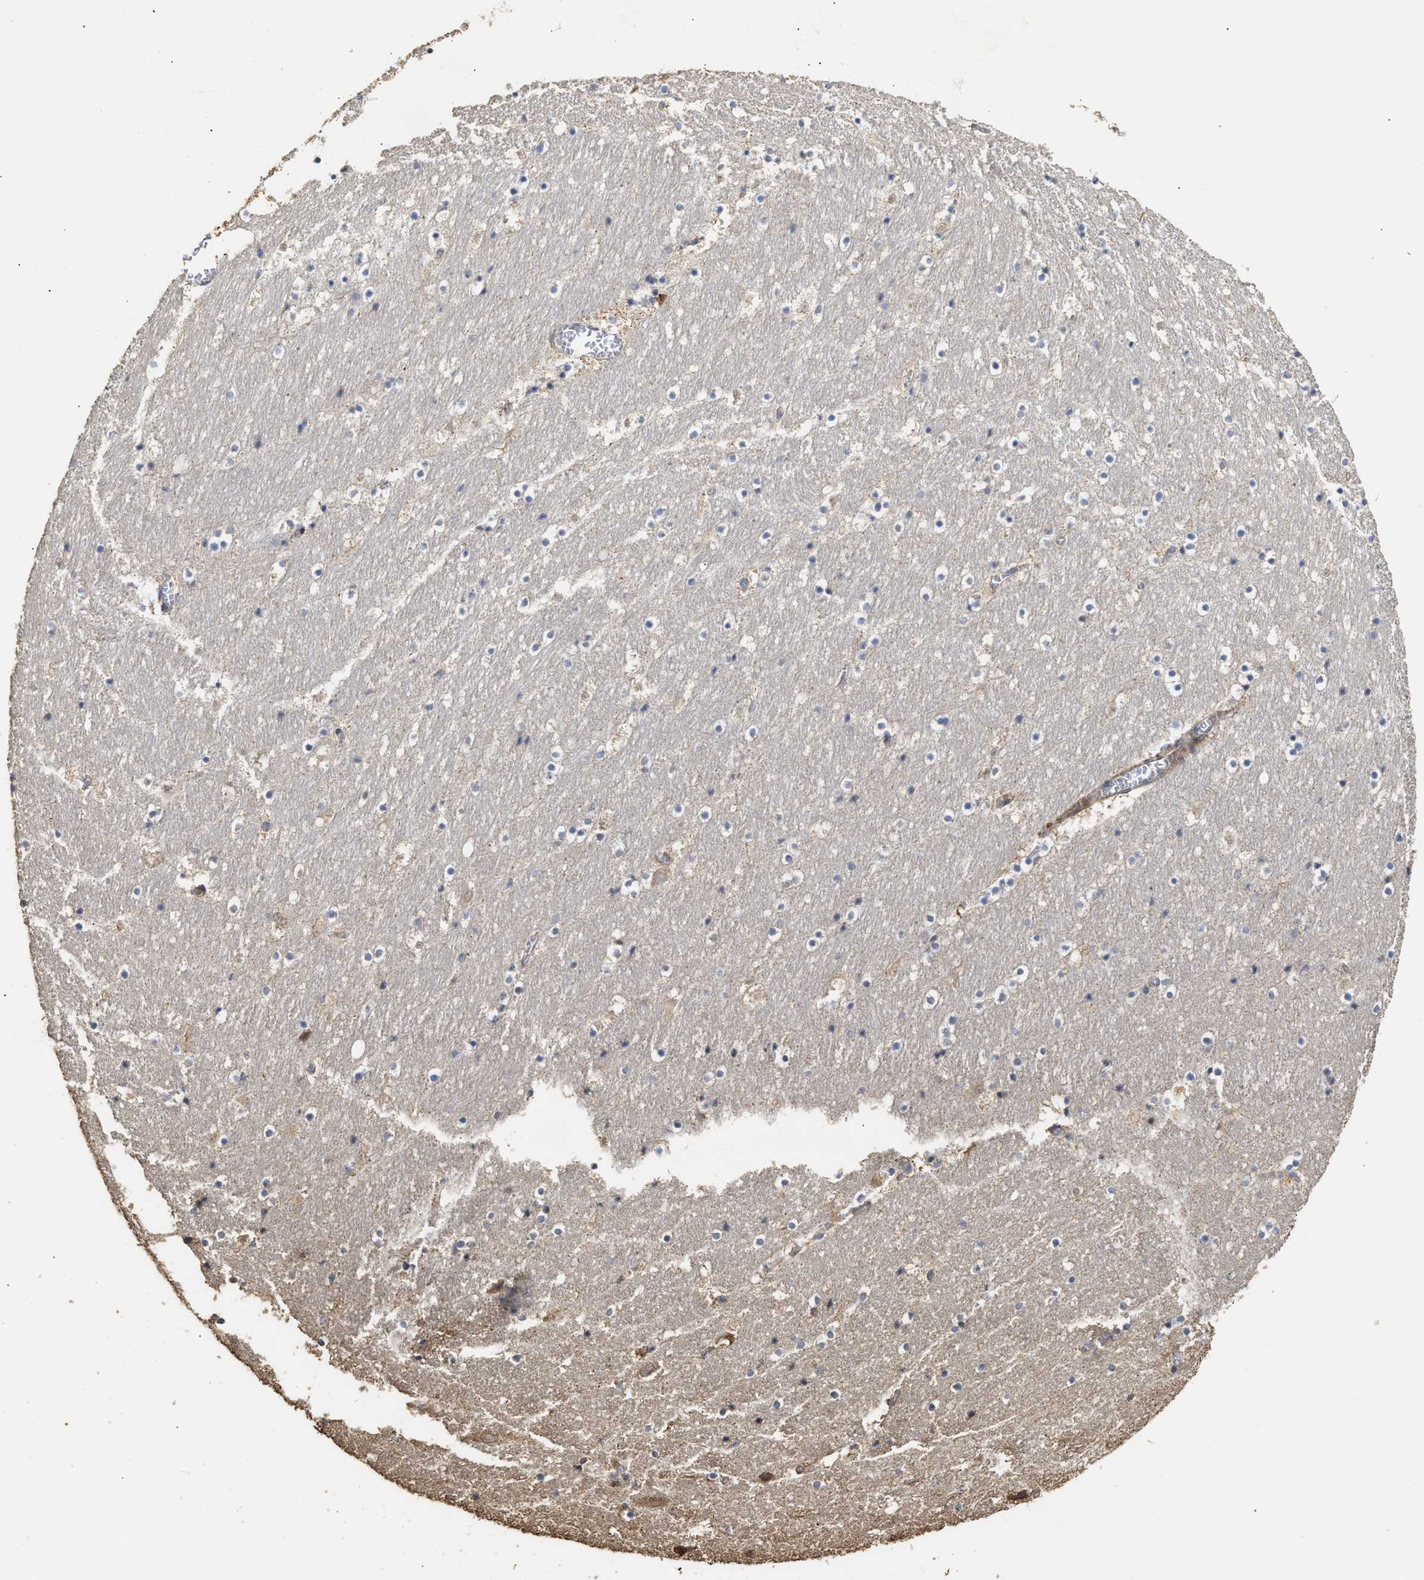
{"staining": {"intensity": "weak", "quantity": "<25%", "location": "cytoplasmic/membranous"}, "tissue": "hippocampus", "cell_type": "Glial cells", "image_type": "normal", "snomed": [{"axis": "morphology", "description": "Normal tissue, NOS"}, {"axis": "topography", "description": "Hippocampus"}], "caption": "Immunohistochemical staining of unremarkable human hippocampus displays no significant expression in glial cells. (IHC, brightfield microscopy, high magnification).", "gene": "NAV1", "patient": {"sex": "male", "age": 45}}